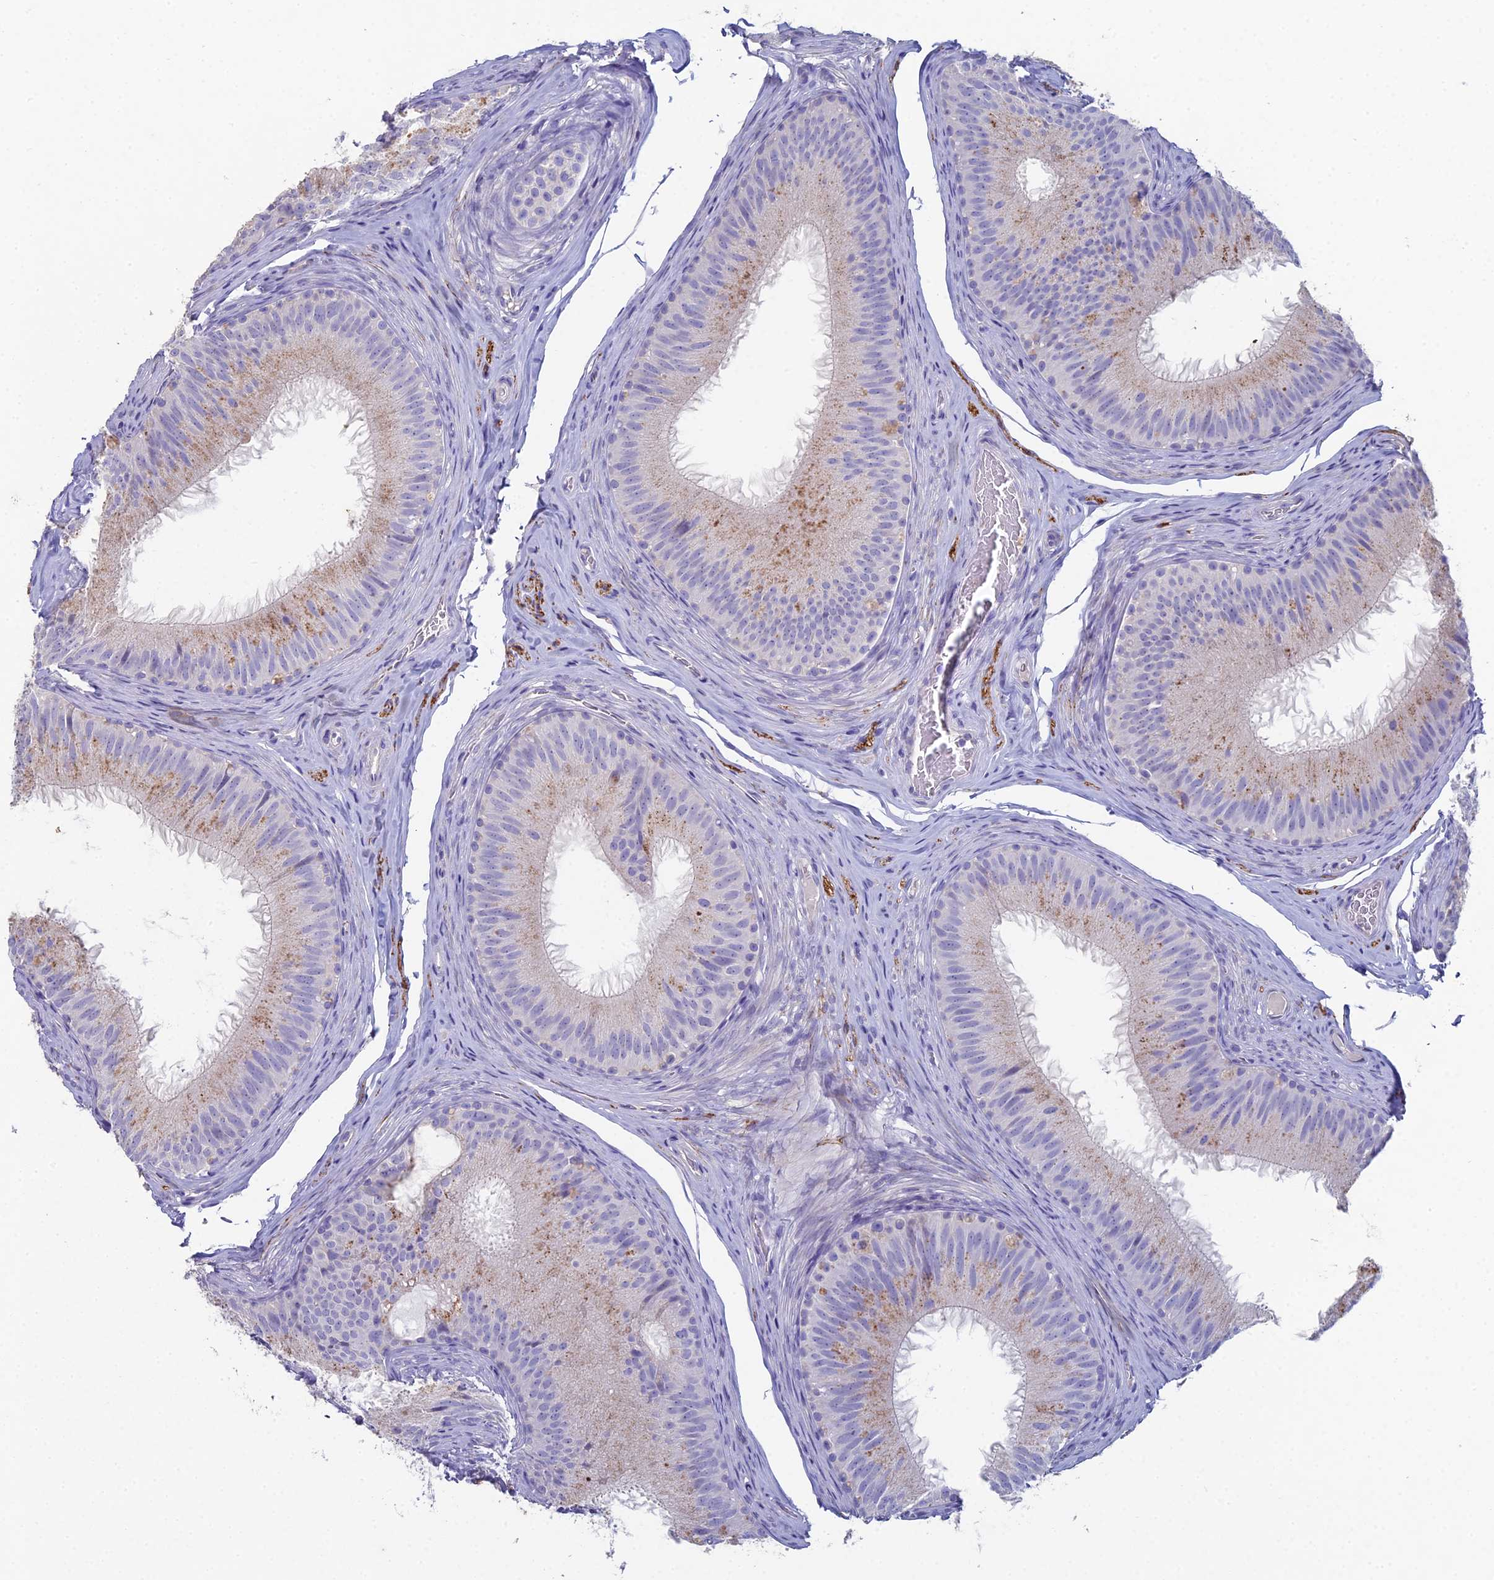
{"staining": {"intensity": "weak", "quantity": "25%-75%", "location": "cytoplasmic/membranous"}, "tissue": "epididymis", "cell_type": "Glandular cells", "image_type": "normal", "snomed": [{"axis": "morphology", "description": "Normal tissue, NOS"}, {"axis": "topography", "description": "Epididymis"}], "caption": "Protein expression by IHC reveals weak cytoplasmic/membranous expression in about 25%-75% of glandular cells in unremarkable epididymis.", "gene": "NCAM1", "patient": {"sex": "male", "age": 34}}